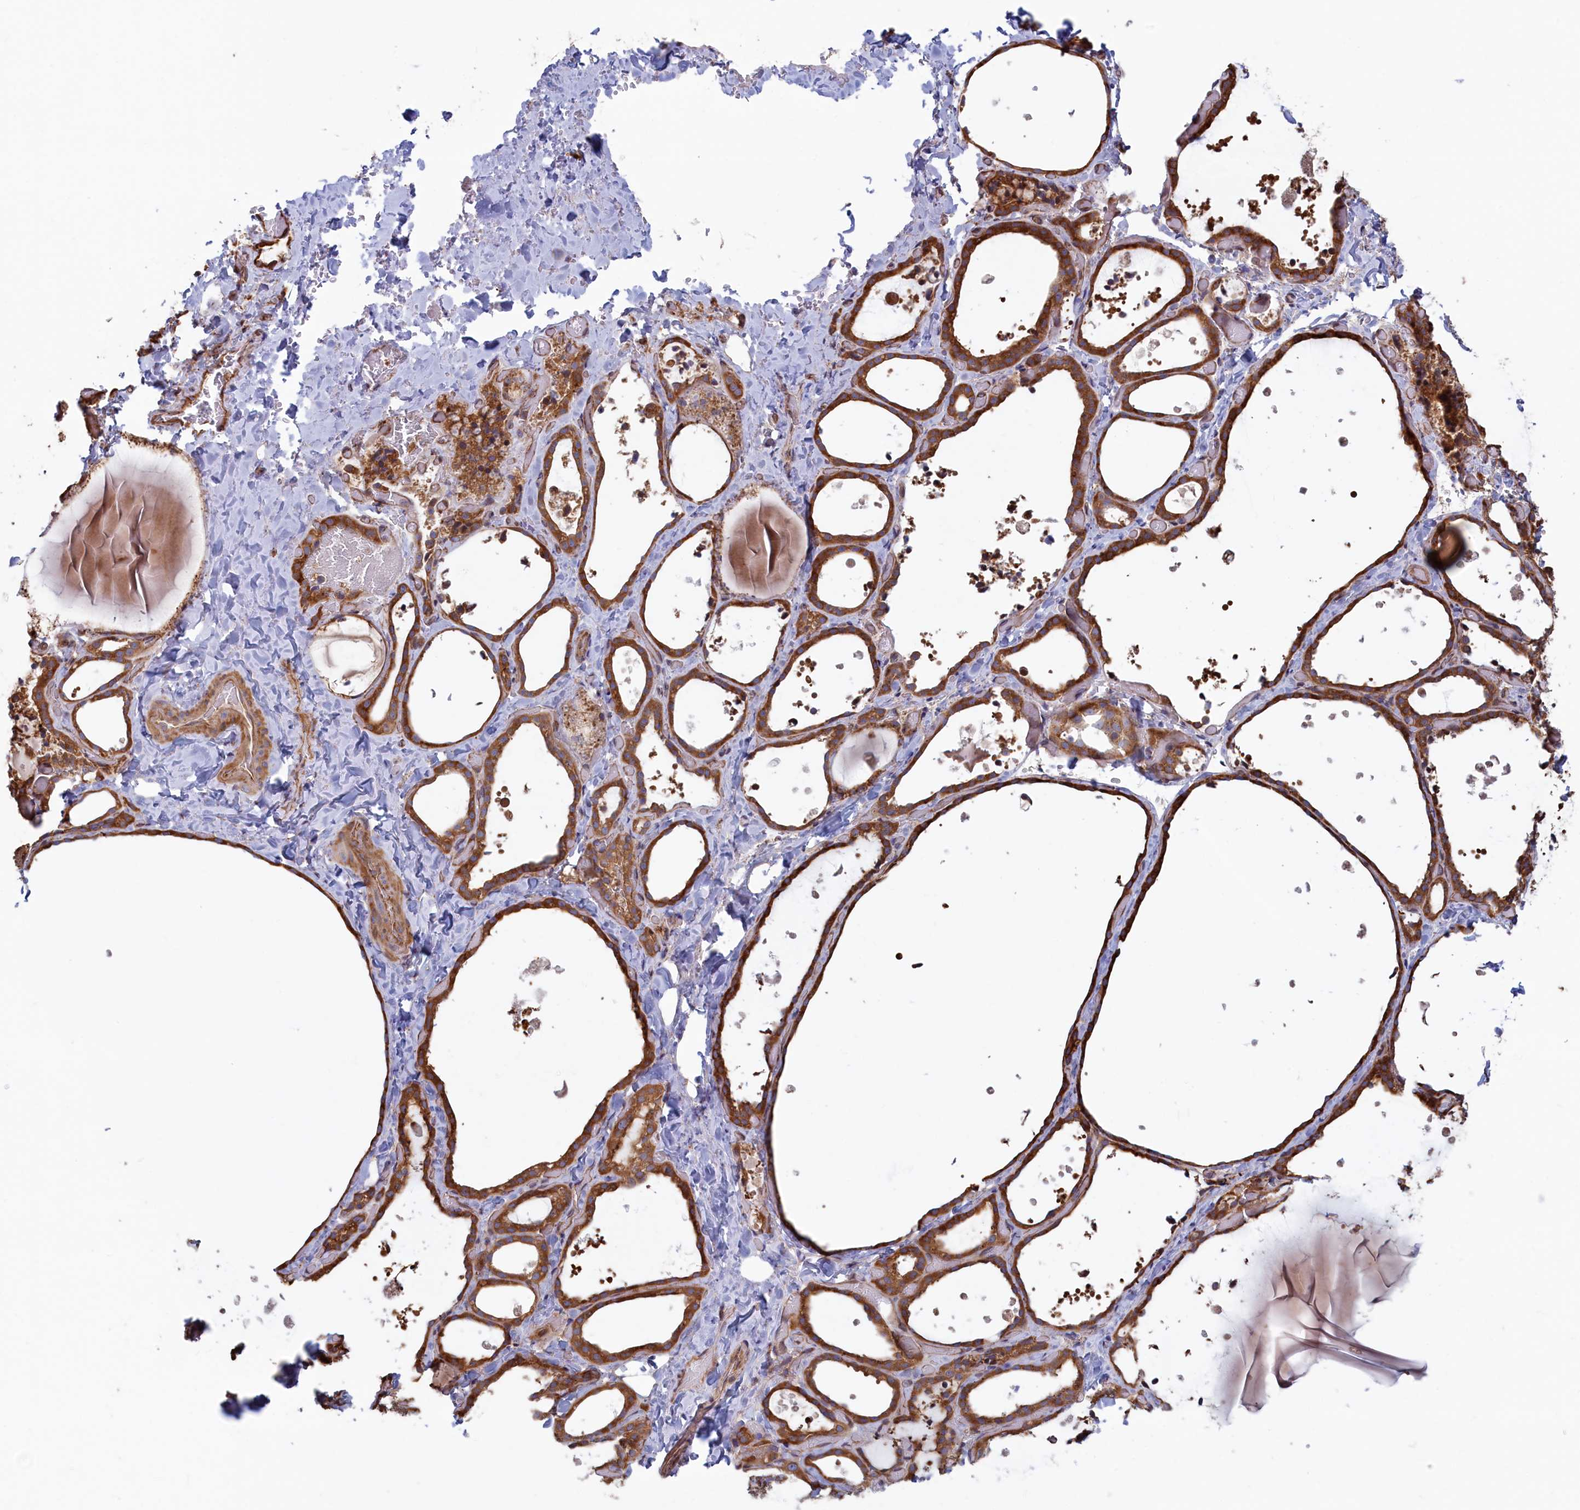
{"staining": {"intensity": "strong", "quantity": ">75%", "location": "cytoplasmic/membranous"}, "tissue": "thyroid gland", "cell_type": "Glandular cells", "image_type": "normal", "snomed": [{"axis": "morphology", "description": "Normal tissue, NOS"}, {"axis": "topography", "description": "Thyroid gland"}], "caption": "Thyroid gland stained for a protein displays strong cytoplasmic/membranous positivity in glandular cells. (brown staining indicates protein expression, while blue staining denotes nuclei).", "gene": "RILPL1", "patient": {"sex": "female", "age": 44}}